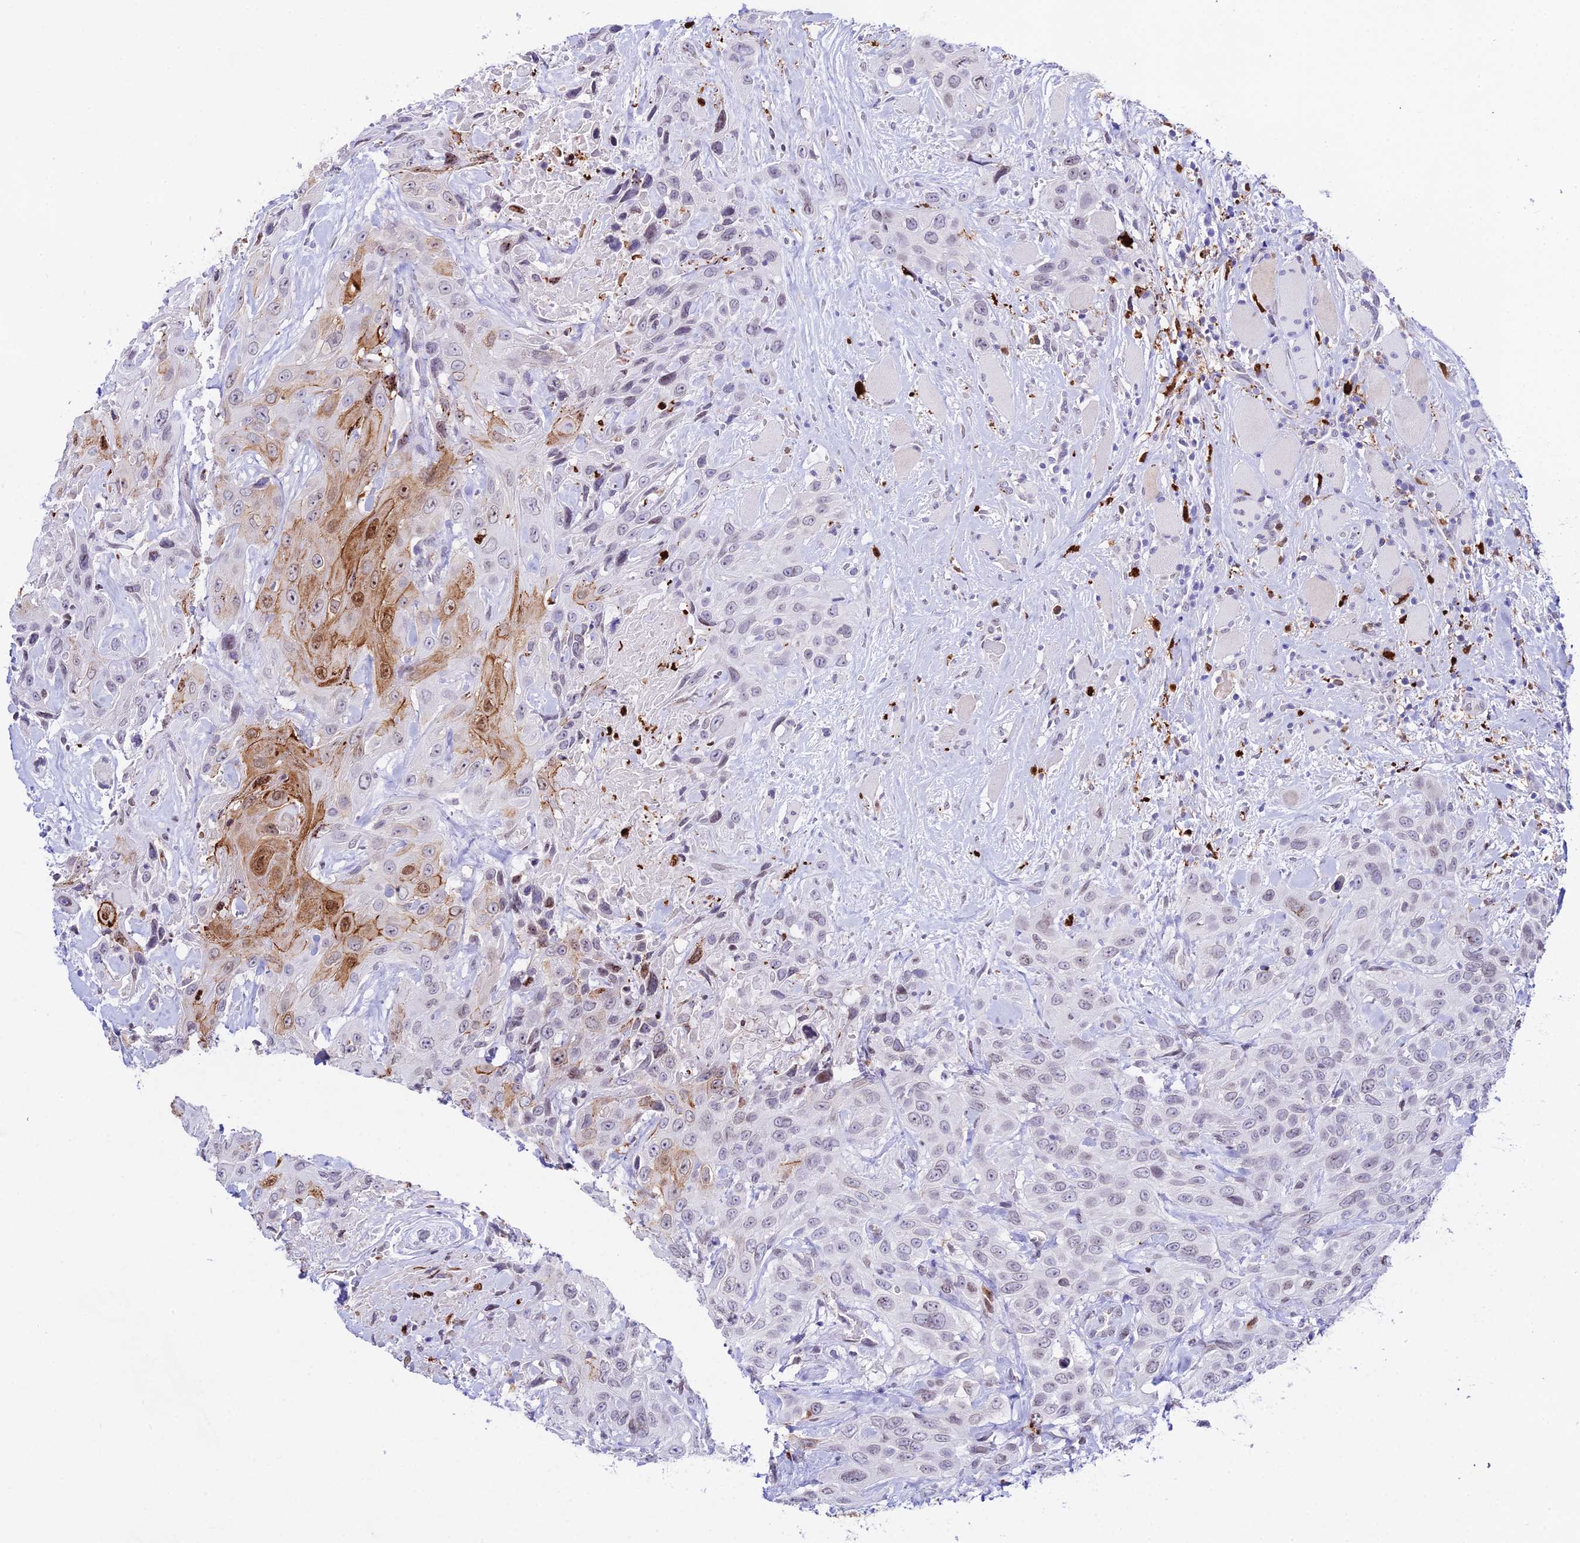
{"staining": {"intensity": "moderate", "quantity": "<25%", "location": "cytoplasmic/membranous,nuclear"}, "tissue": "head and neck cancer", "cell_type": "Tumor cells", "image_type": "cancer", "snomed": [{"axis": "morphology", "description": "Squamous cell carcinoma, NOS"}, {"axis": "topography", "description": "Head-Neck"}], "caption": "Brown immunohistochemical staining in squamous cell carcinoma (head and neck) shows moderate cytoplasmic/membranous and nuclear staining in approximately <25% of tumor cells.", "gene": "MCM10", "patient": {"sex": "male", "age": 81}}